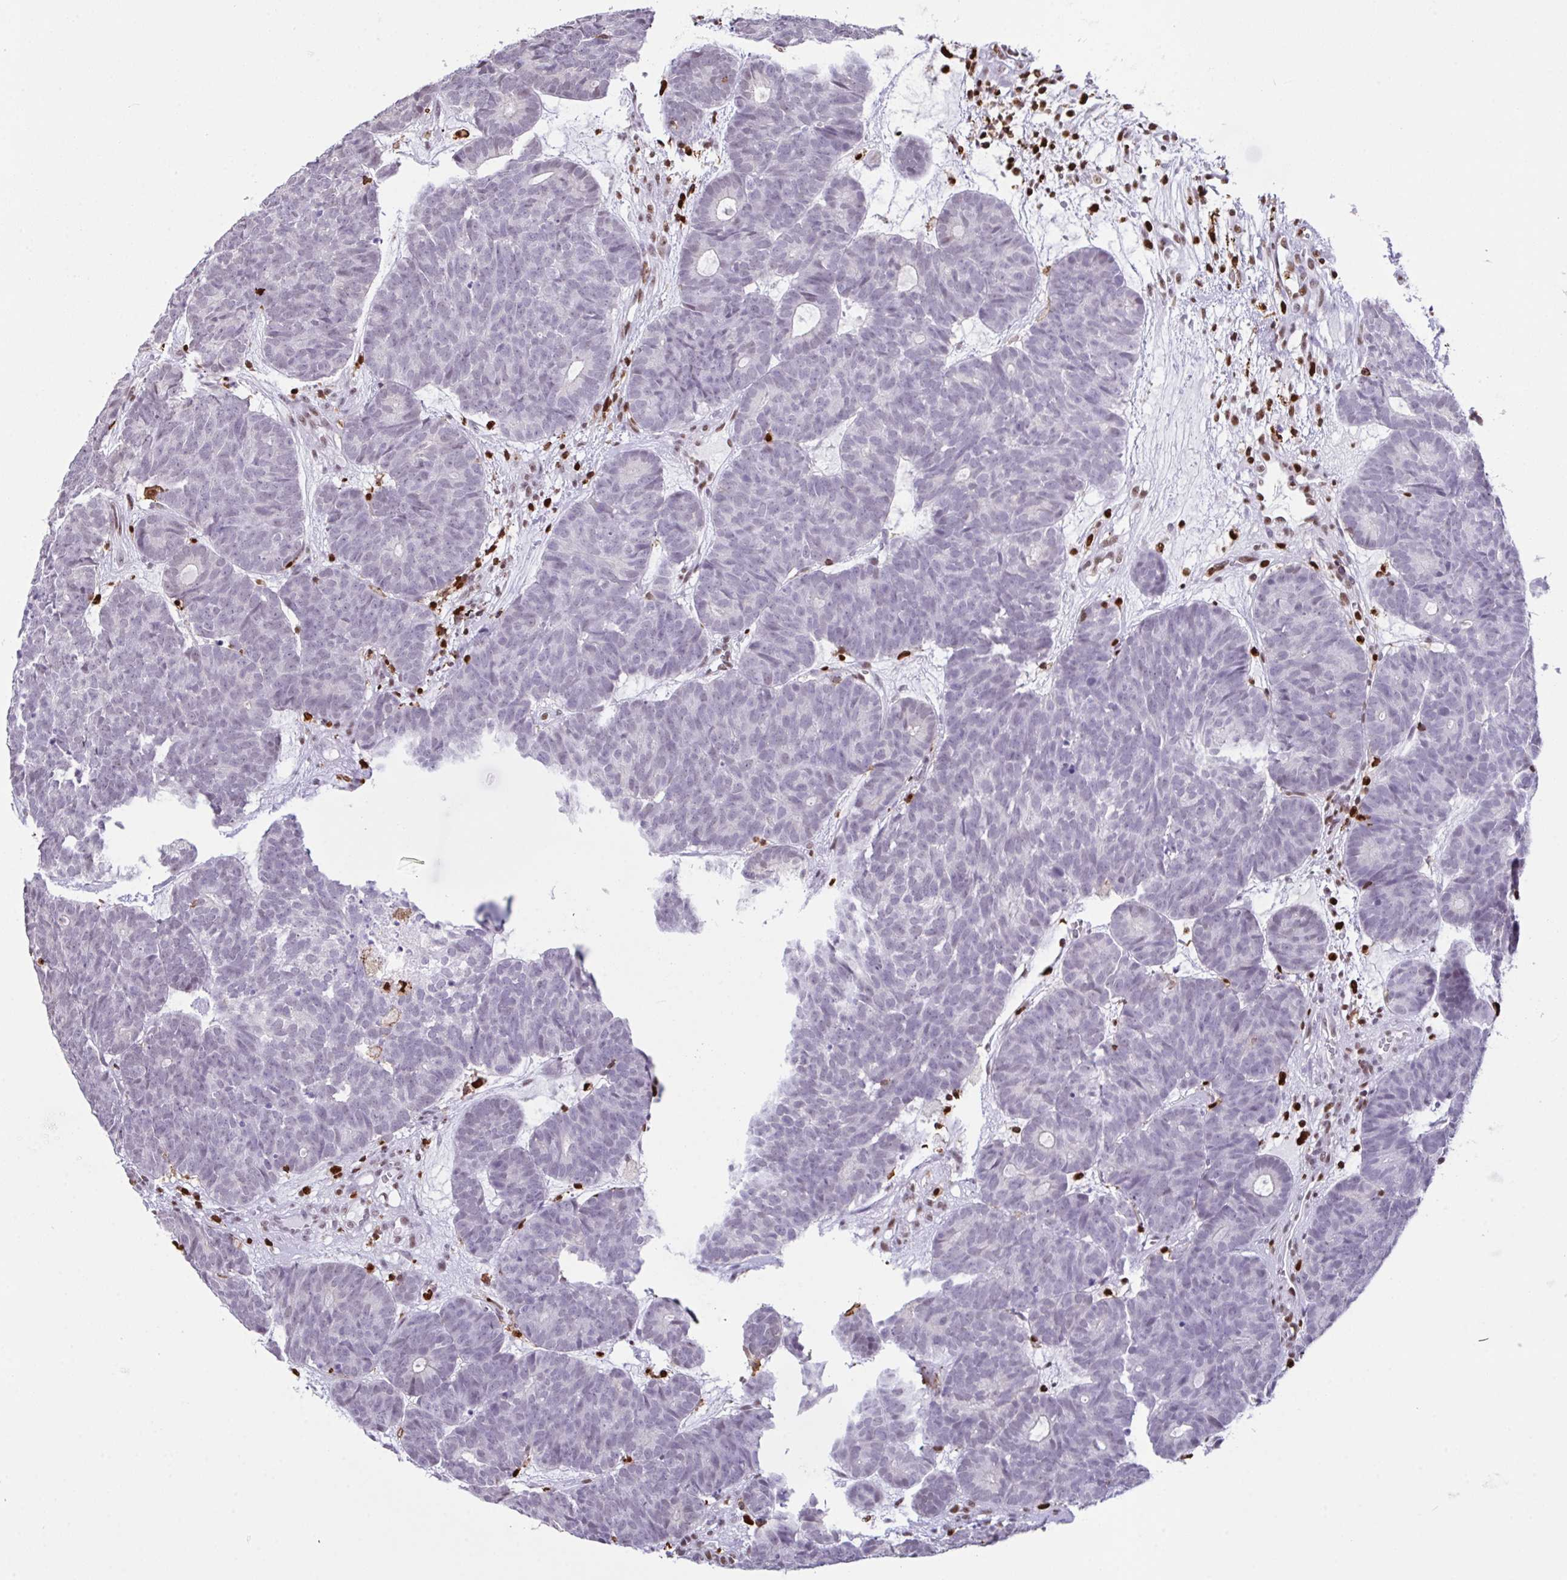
{"staining": {"intensity": "negative", "quantity": "none", "location": "none"}, "tissue": "head and neck cancer", "cell_type": "Tumor cells", "image_type": "cancer", "snomed": [{"axis": "morphology", "description": "Adenocarcinoma, NOS"}, {"axis": "topography", "description": "Head-Neck"}], "caption": "IHC micrograph of head and neck cancer stained for a protein (brown), which demonstrates no staining in tumor cells.", "gene": "BTBD10", "patient": {"sex": "female", "age": 81}}